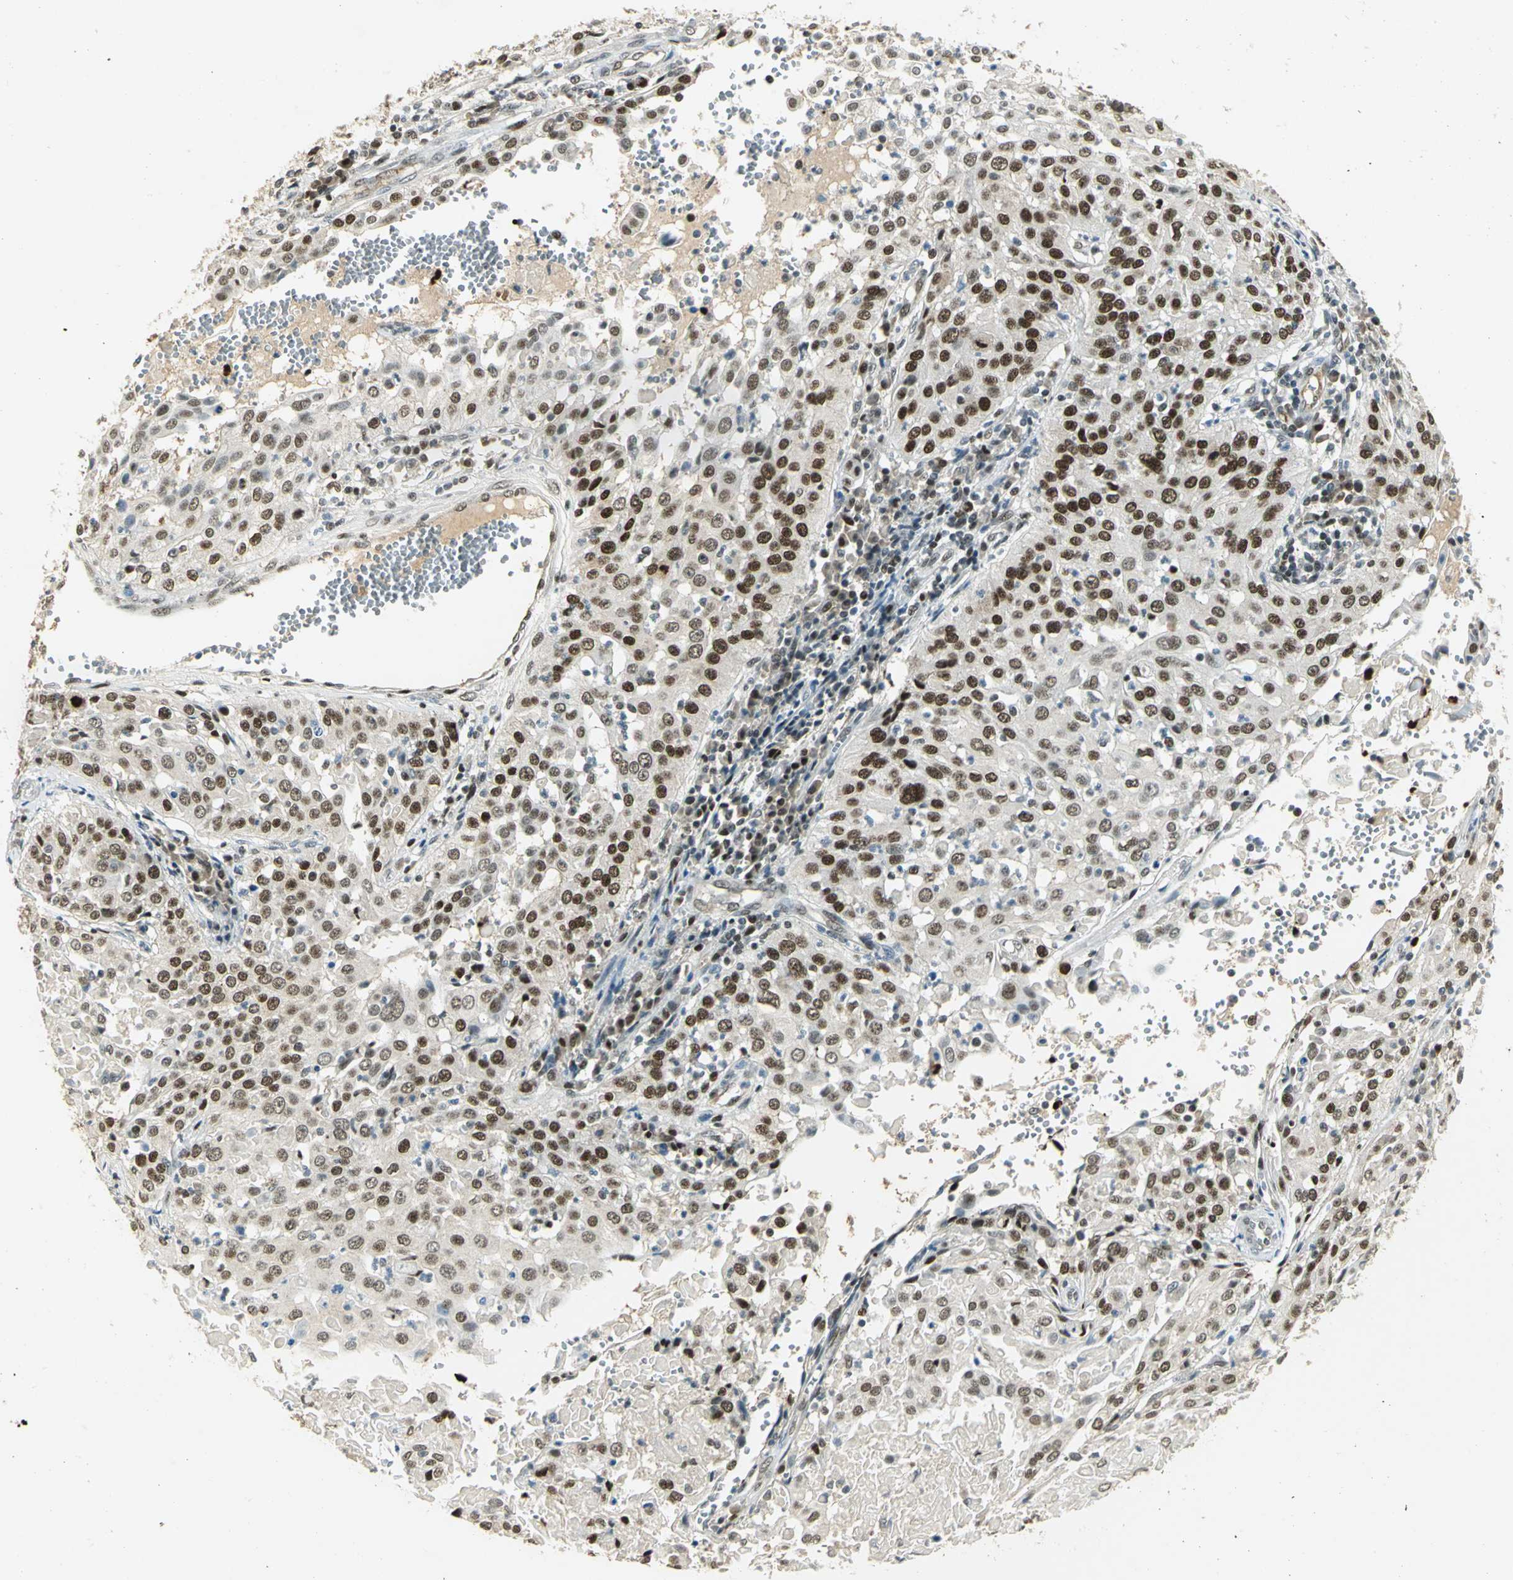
{"staining": {"intensity": "strong", "quantity": ">75%", "location": "nuclear"}, "tissue": "cervical cancer", "cell_type": "Tumor cells", "image_type": "cancer", "snomed": [{"axis": "morphology", "description": "Squamous cell carcinoma, NOS"}, {"axis": "topography", "description": "Cervix"}], "caption": "This is a micrograph of IHC staining of cervical cancer (squamous cell carcinoma), which shows strong expression in the nuclear of tumor cells.", "gene": "AK6", "patient": {"sex": "female", "age": 39}}